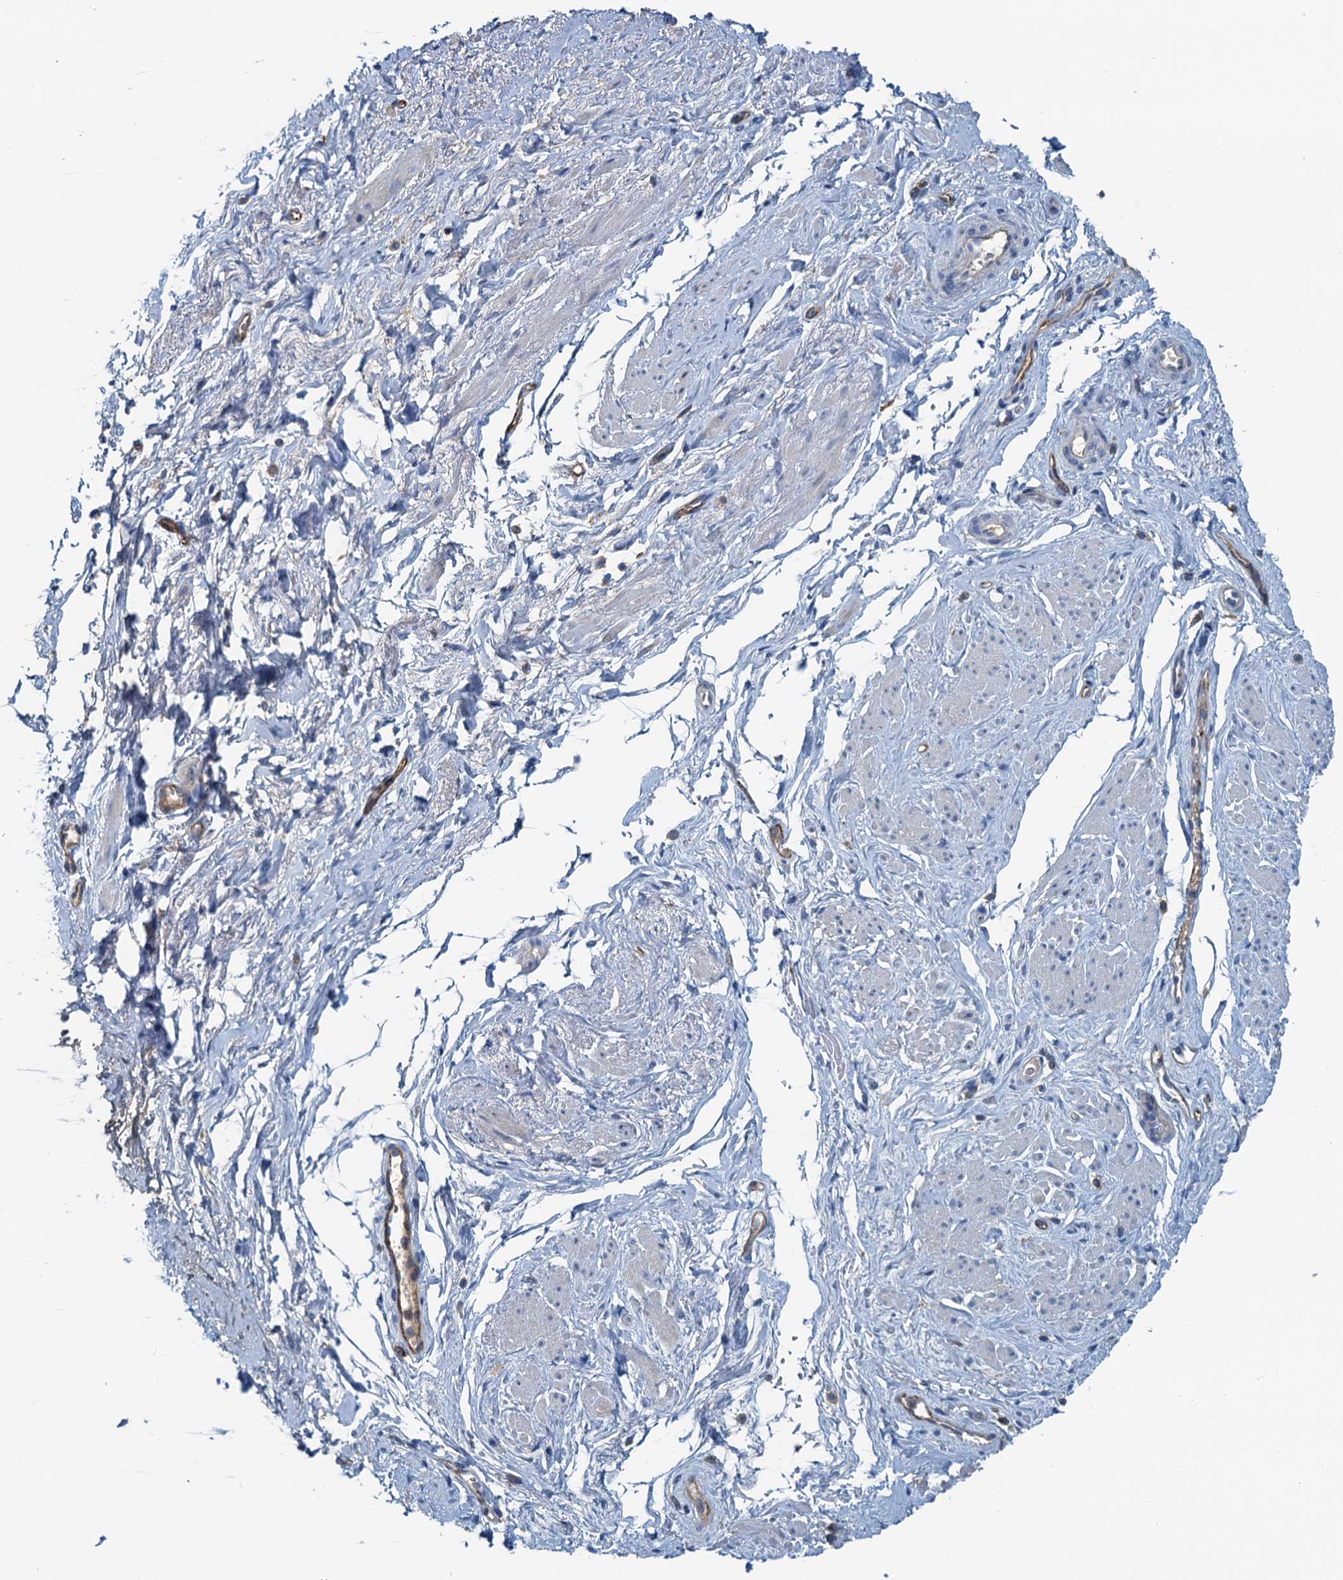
{"staining": {"intensity": "negative", "quantity": "none", "location": "none"}, "tissue": "smooth muscle", "cell_type": "Smooth muscle cells", "image_type": "normal", "snomed": [{"axis": "morphology", "description": "Normal tissue, NOS"}, {"axis": "topography", "description": "Smooth muscle"}, {"axis": "topography", "description": "Peripheral nerve tissue"}], "caption": "A micrograph of human smooth muscle is negative for staining in smooth muscle cells. (Immunohistochemistry (ihc), brightfield microscopy, high magnification).", "gene": "THAP10", "patient": {"sex": "male", "age": 69}}